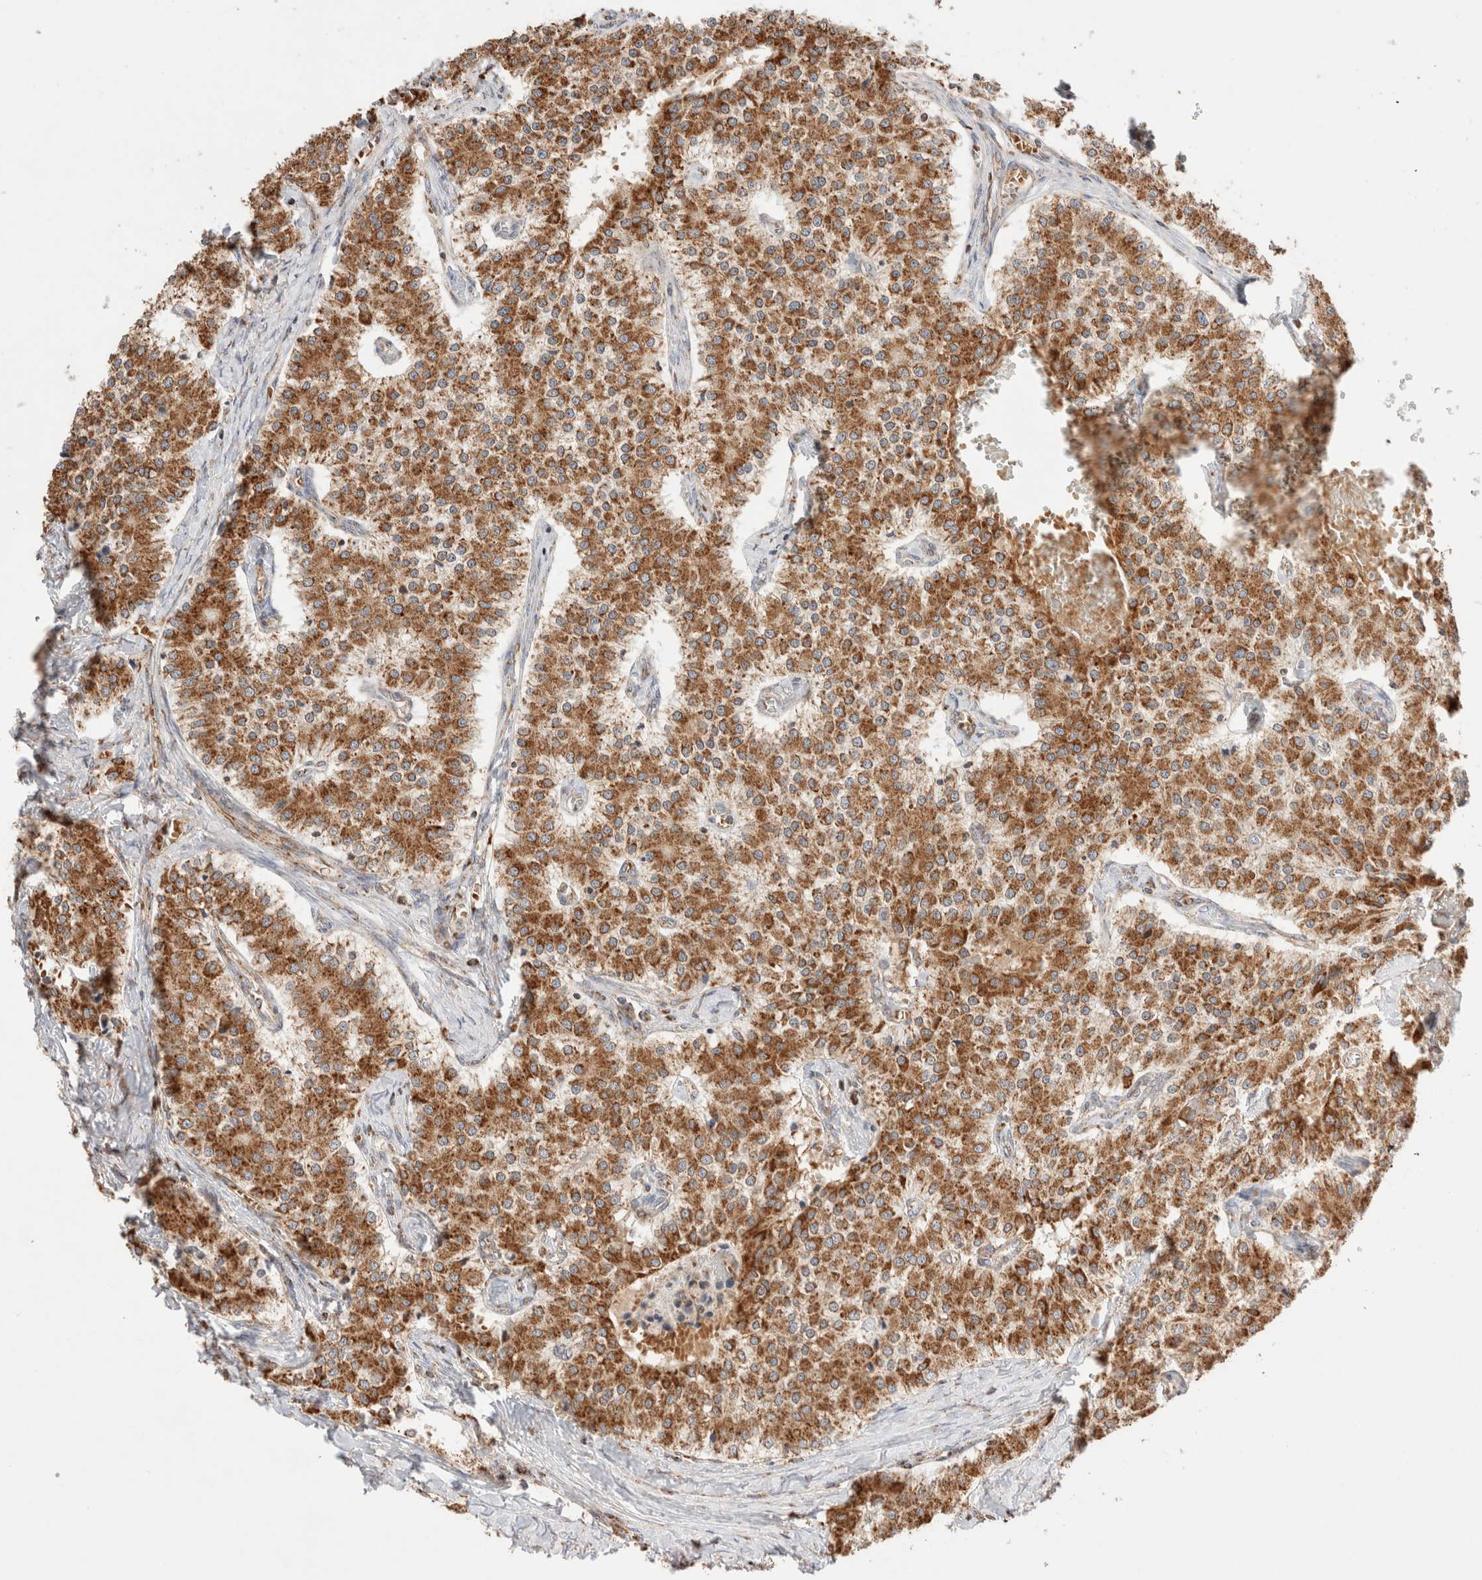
{"staining": {"intensity": "moderate", "quantity": ">75%", "location": "cytoplasmic/membranous"}, "tissue": "carcinoid", "cell_type": "Tumor cells", "image_type": "cancer", "snomed": [{"axis": "morphology", "description": "Carcinoid, malignant, NOS"}, {"axis": "topography", "description": "Colon"}], "caption": "The image reveals immunohistochemical staining of carcinoid. There is moderate cytoplasmic/membranous expression is identified in approximately >75% of tumor cells. Immunohistochemistry stains the protein in brown and the nuclei are stained blue.", "gene": "TMPPE", "patient": {"sex": "female", "age": 52}}